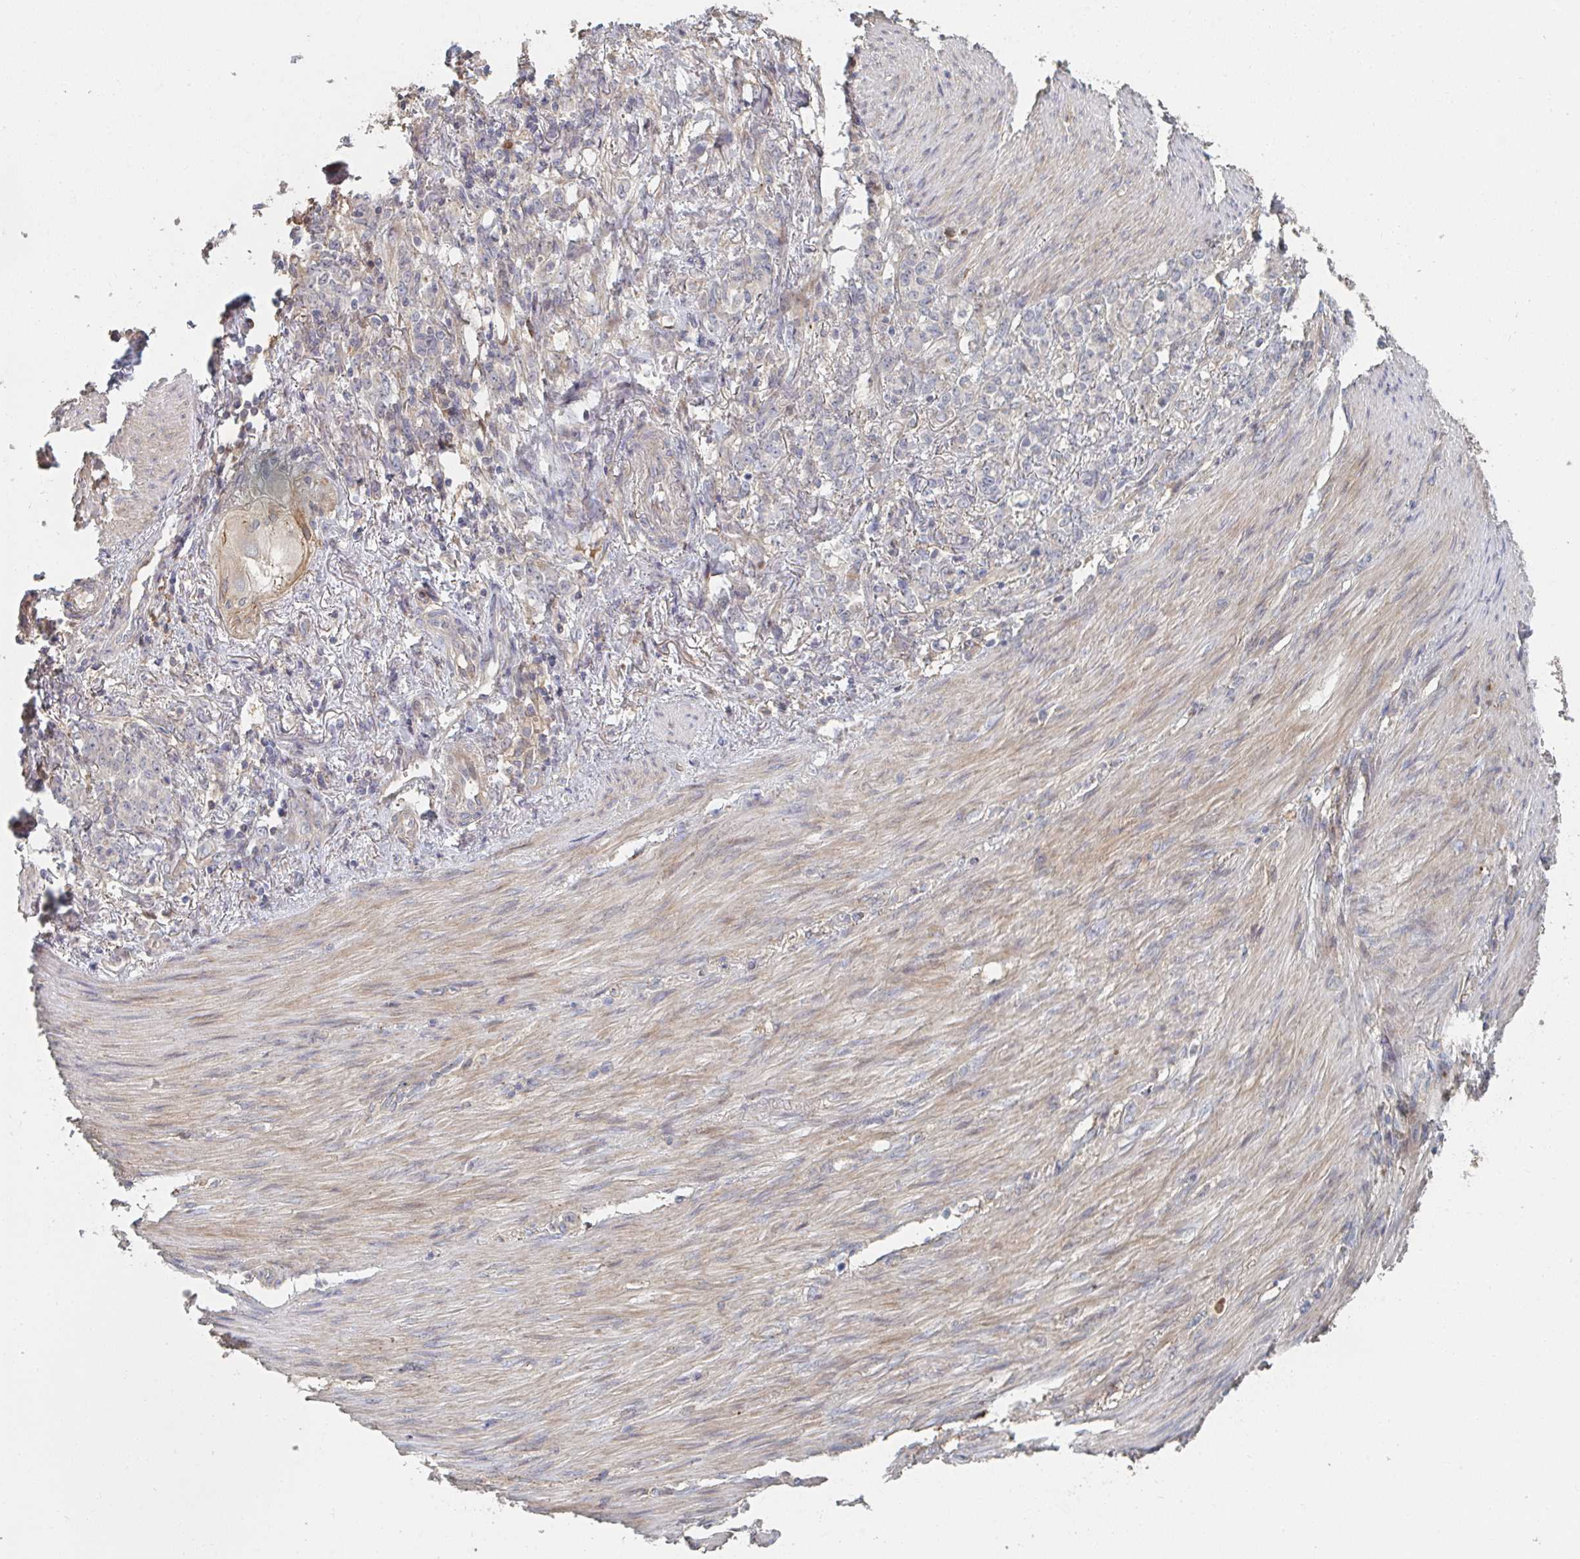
{"staining": {"intensity": "negative", "quantity": "none", "location": "none"}, "tissue": "stomach cancer", "cell_type": "Tumor cells", "image_type": "cancer", "snomed": [{"axis": "morphology", "description": "Adenocarcinoma, NOS"}, {"axis": "topography", "description": "Stomach"}], "caption": "There is no significant expression in tumor cells of stomach cancer (adenocarcinoma).", "gene": "PTEN", "patient": {"sex": "female", "age": 79}}